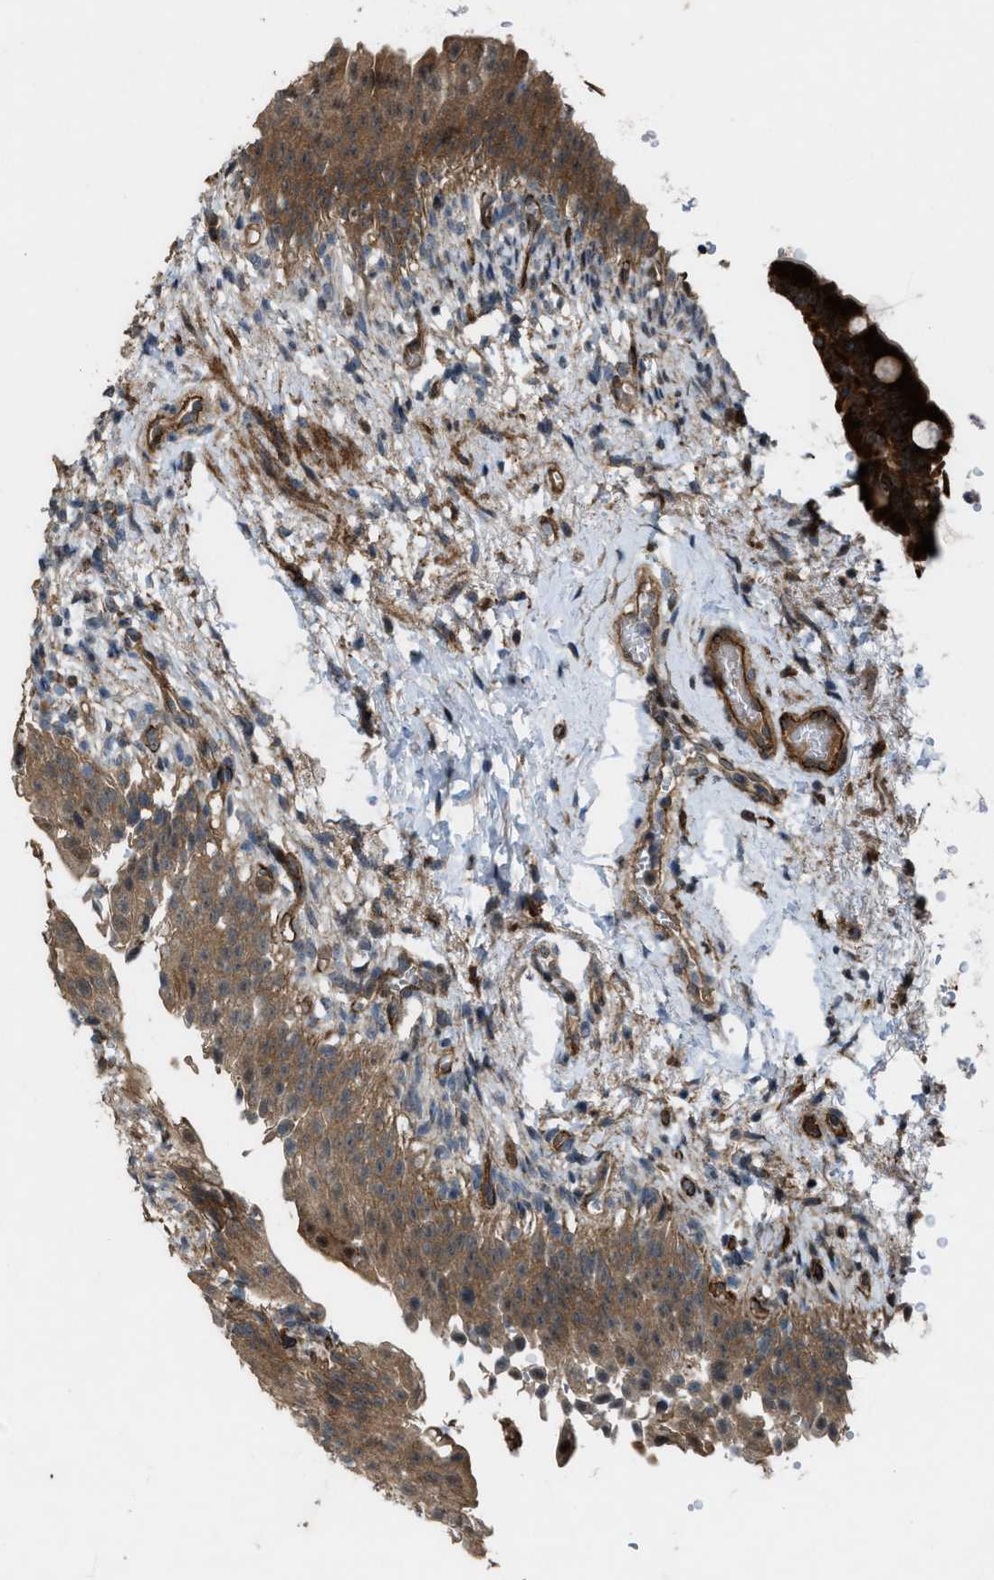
{"staining": {"intensity": "moderate", "quantity": ">75%", "location": "cytoplasmic/membranous"}, "tissue": "urinary bladder", "cell_type": "Urothelial cells", "image_type": "normal", "snomed": [{"axis": "morphology", "description": "Normal tissue, NOS"}, {"axis": "topography", "description": "Urinary bladder"}], "caption": "An image showing moderate cytoplasmic/membranous staining in about >75% of urothelial cells in unremarkable urinary bladder, as visualized by brown immunohistochemical staining.", "gene": "LRRC72", "patient": {"sex": "female", "age": 60}}